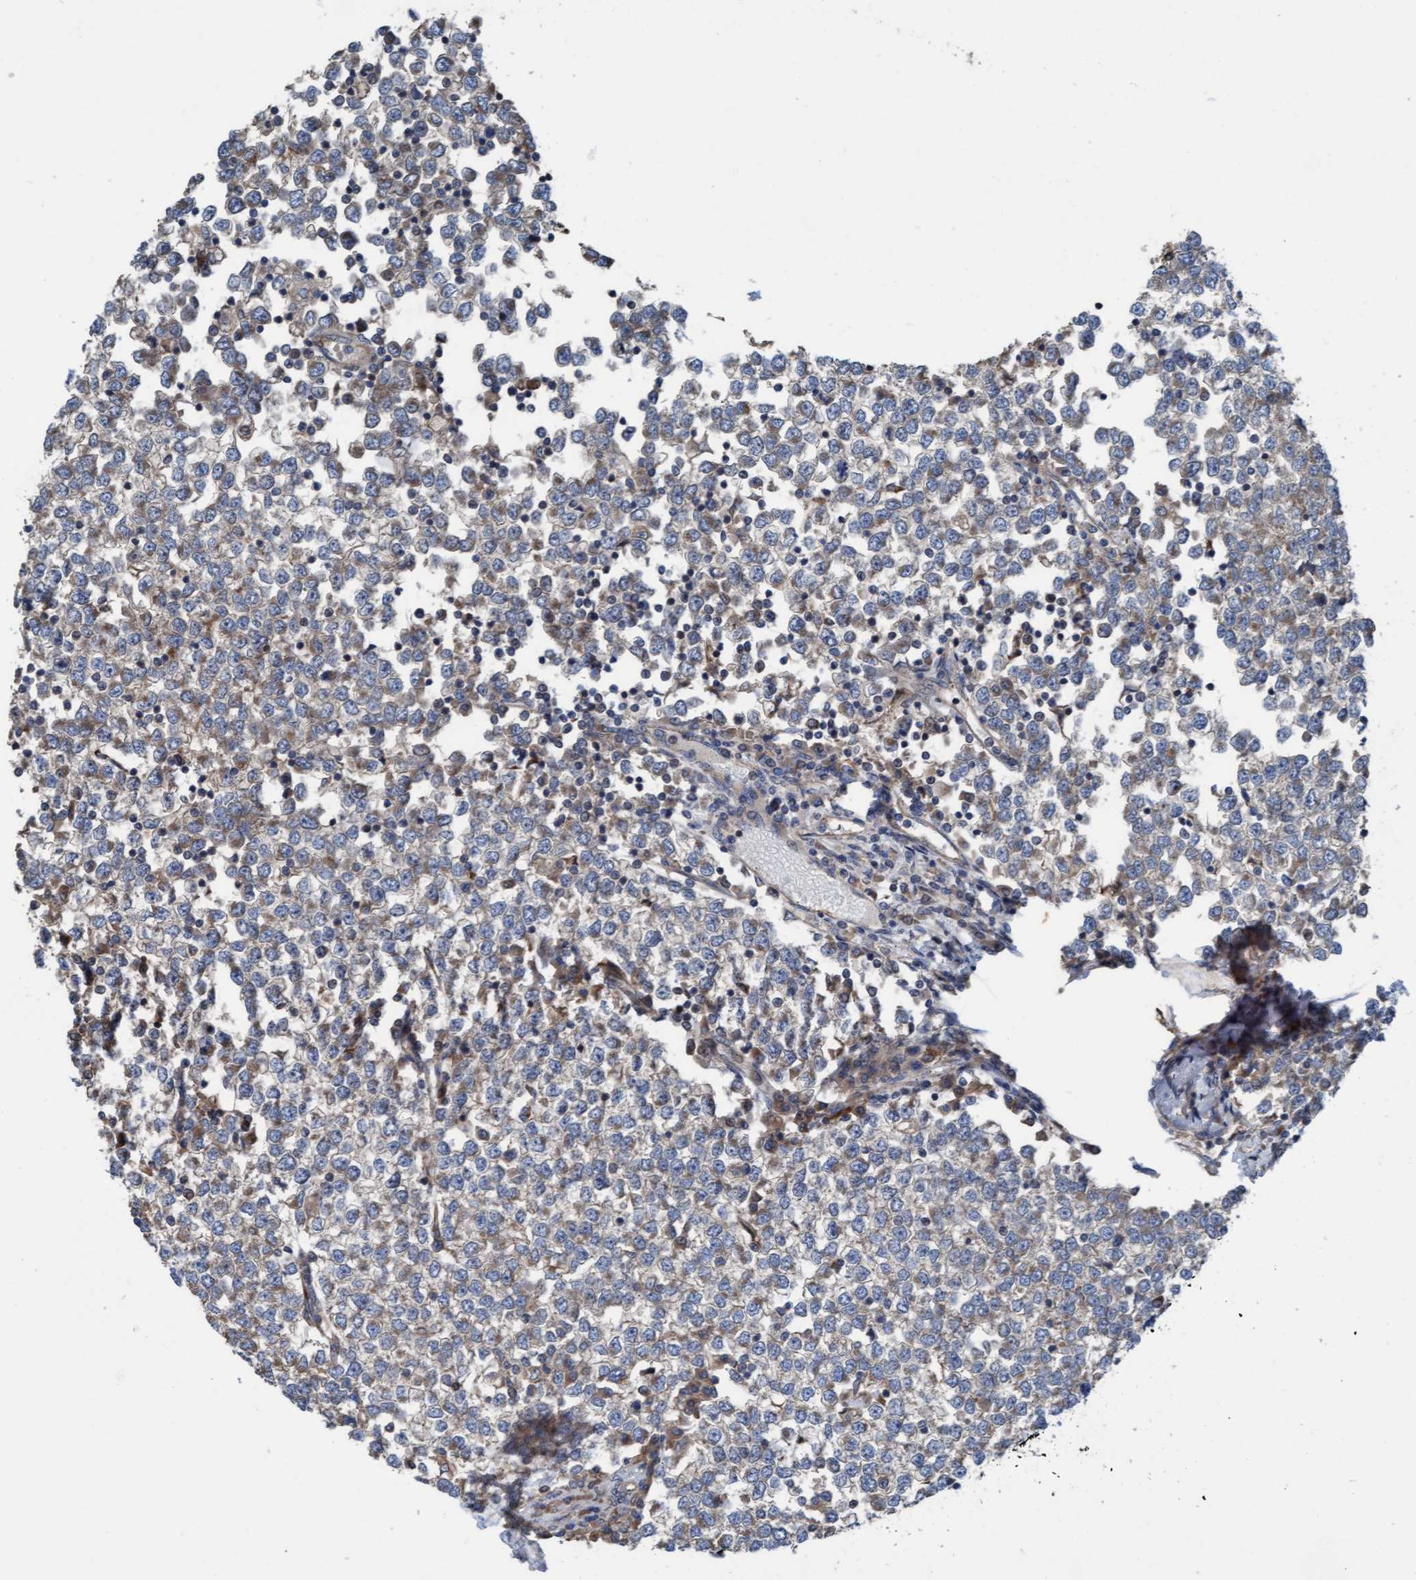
{"staining": {"intensity": "weak", "quantity": "<25%", "location": "cytoplasmic/membranous"}, "tissue": "testis cancer", "cell_type": "Tumor cells", "image_type": "cancer", "snomed": [{"axis": "morphology", "description": "Seminoma, NOS"}, {"axis": "topography", "description": "Testis"}], "caption": "Testis cancer was stained to show a protein in brown. There is no significant positivity in tumor cells.", "gene": "KLHL26", "patient": {"sex": "male", "age": 65}}